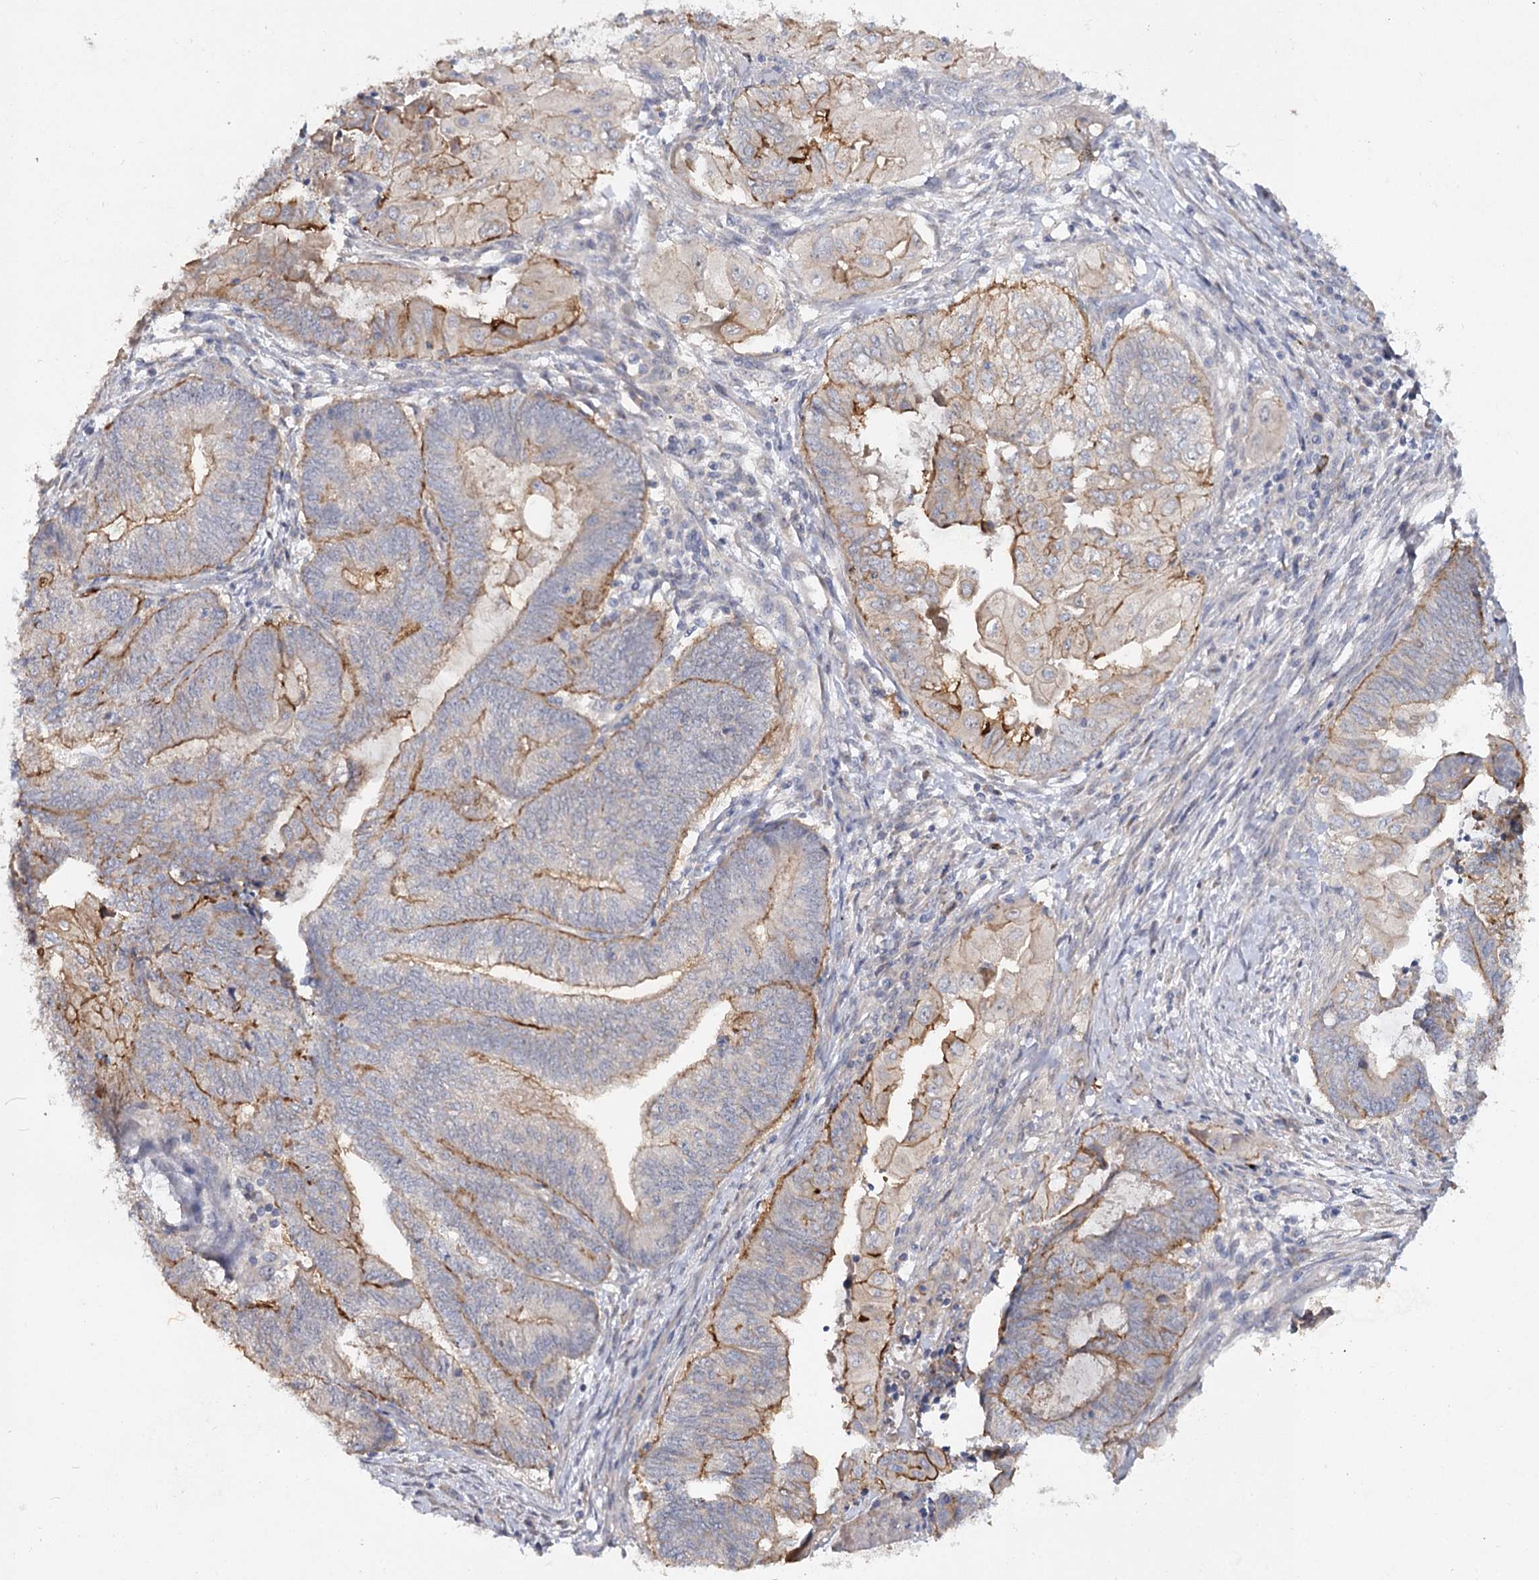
{"staining": {"intensity": "moderate", "quantity": "<25%", "location": "cytoplasmic/membranous"}, "tissue": "endometrial cancer", "cell_type": "Tumor cells", "image_type": "cancer", "snomed": [{"axis": "morphology", "description": "Adenocarcinoma, NOS"}, {"axis": "topography", "description": "Uterus"}, {"axis": "topography", "description": "Endometrium"}], "caption": "Tumor cells demonstrate low levels of moderate cytoplasmic/membranous positivity in about <25% of cells in human endometrial cancer (adenocarcinoma).", "gene": "ANGPTL5", "patient": {"sex": "female", "age": 70}}